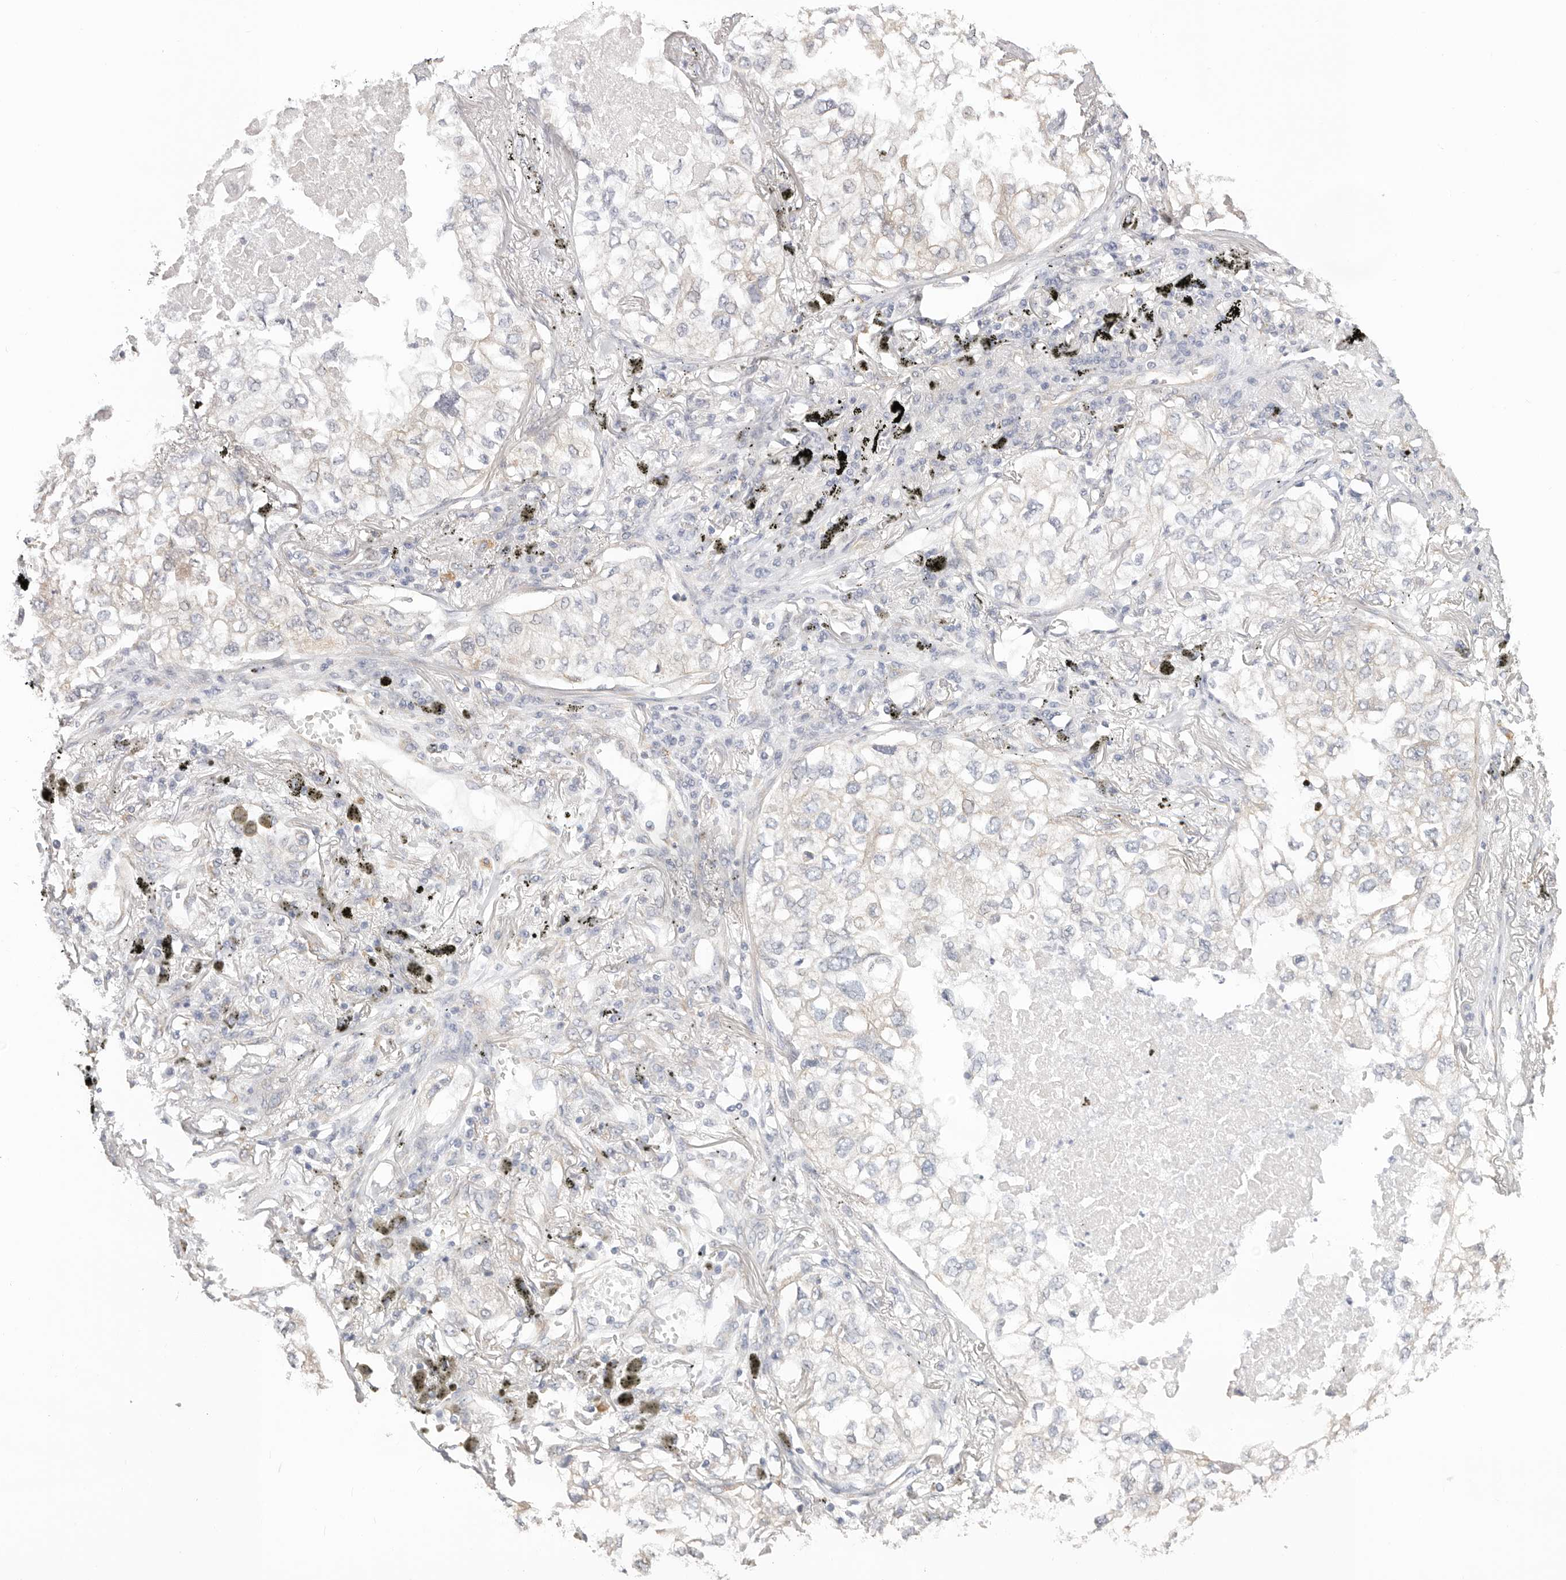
{"staining": {"intensity": "negative", "quantity": "none", "location": "none"}, "tissue": "lung cancer", "cell_type": "Tumor cells", "image_type": "cancer", "snomed": [{"axis": "morphology", "description": "Adenocarcinoma, NOS"}, {"axis": "topography", "description": "Lung"}], "caption": "Protein analysis of adenocarcinoma (lung) reveals no significant positivity in tumor cells.", "gene": "AFDN", "patient": {"sex": "male", "age": 65}}